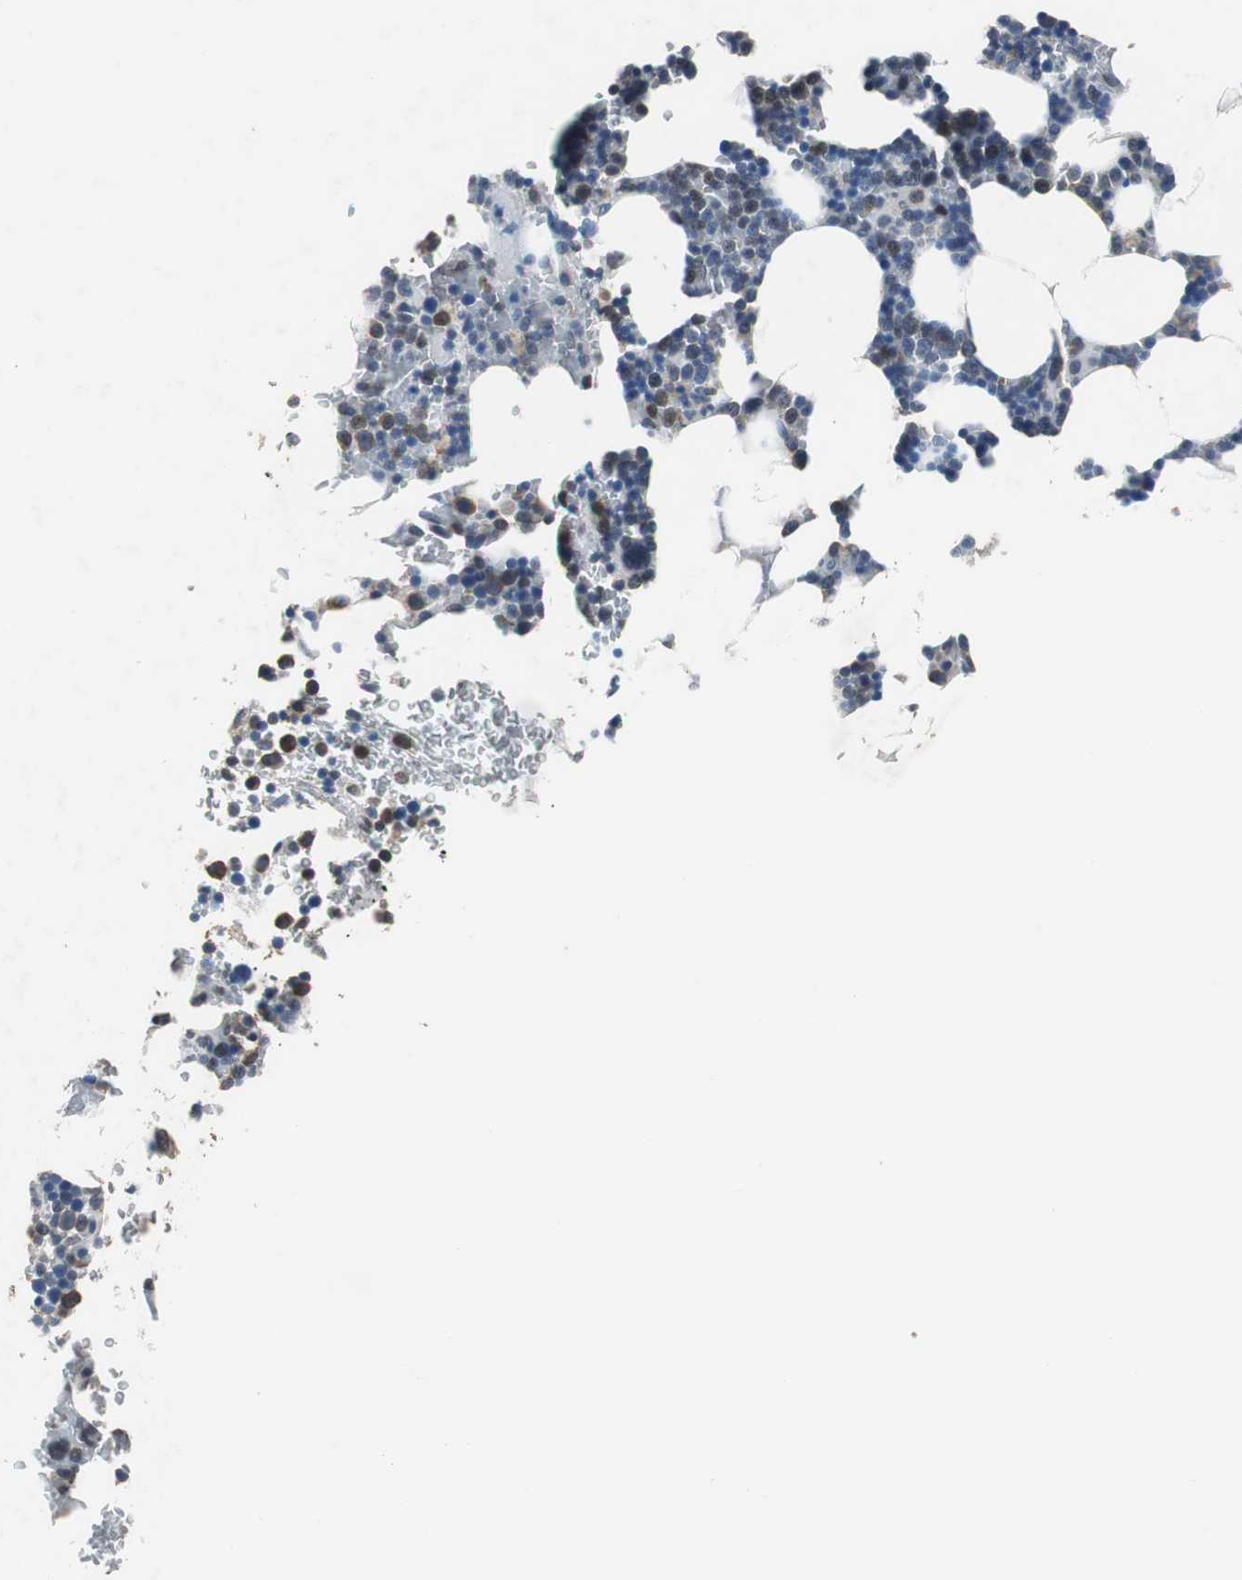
{"staining": {"intensity": "moderate", "quantity": "<25%", "location": "cytoplasmic/membranous,nuclear"}, "tissue": "bone marrow", "cell_type": "Hematopoietic cells", "image_type": "normal", "snomed": [{"axis": "morphology", "description": "Normal tissue, NOS"}, {"axis": "topography", "description": "Bone marrow"}], "caption": "IHC (DAB) staining of normal human bone marrow displays moderate cytoplasmic/membranous,nuclear protein expression in approximately <25% of hematopoietic cells. The protein is shown in brown color, while the nuclei are stained blue.", "gene": "USP10", "patient": {"sex": "female", "age": 73}}